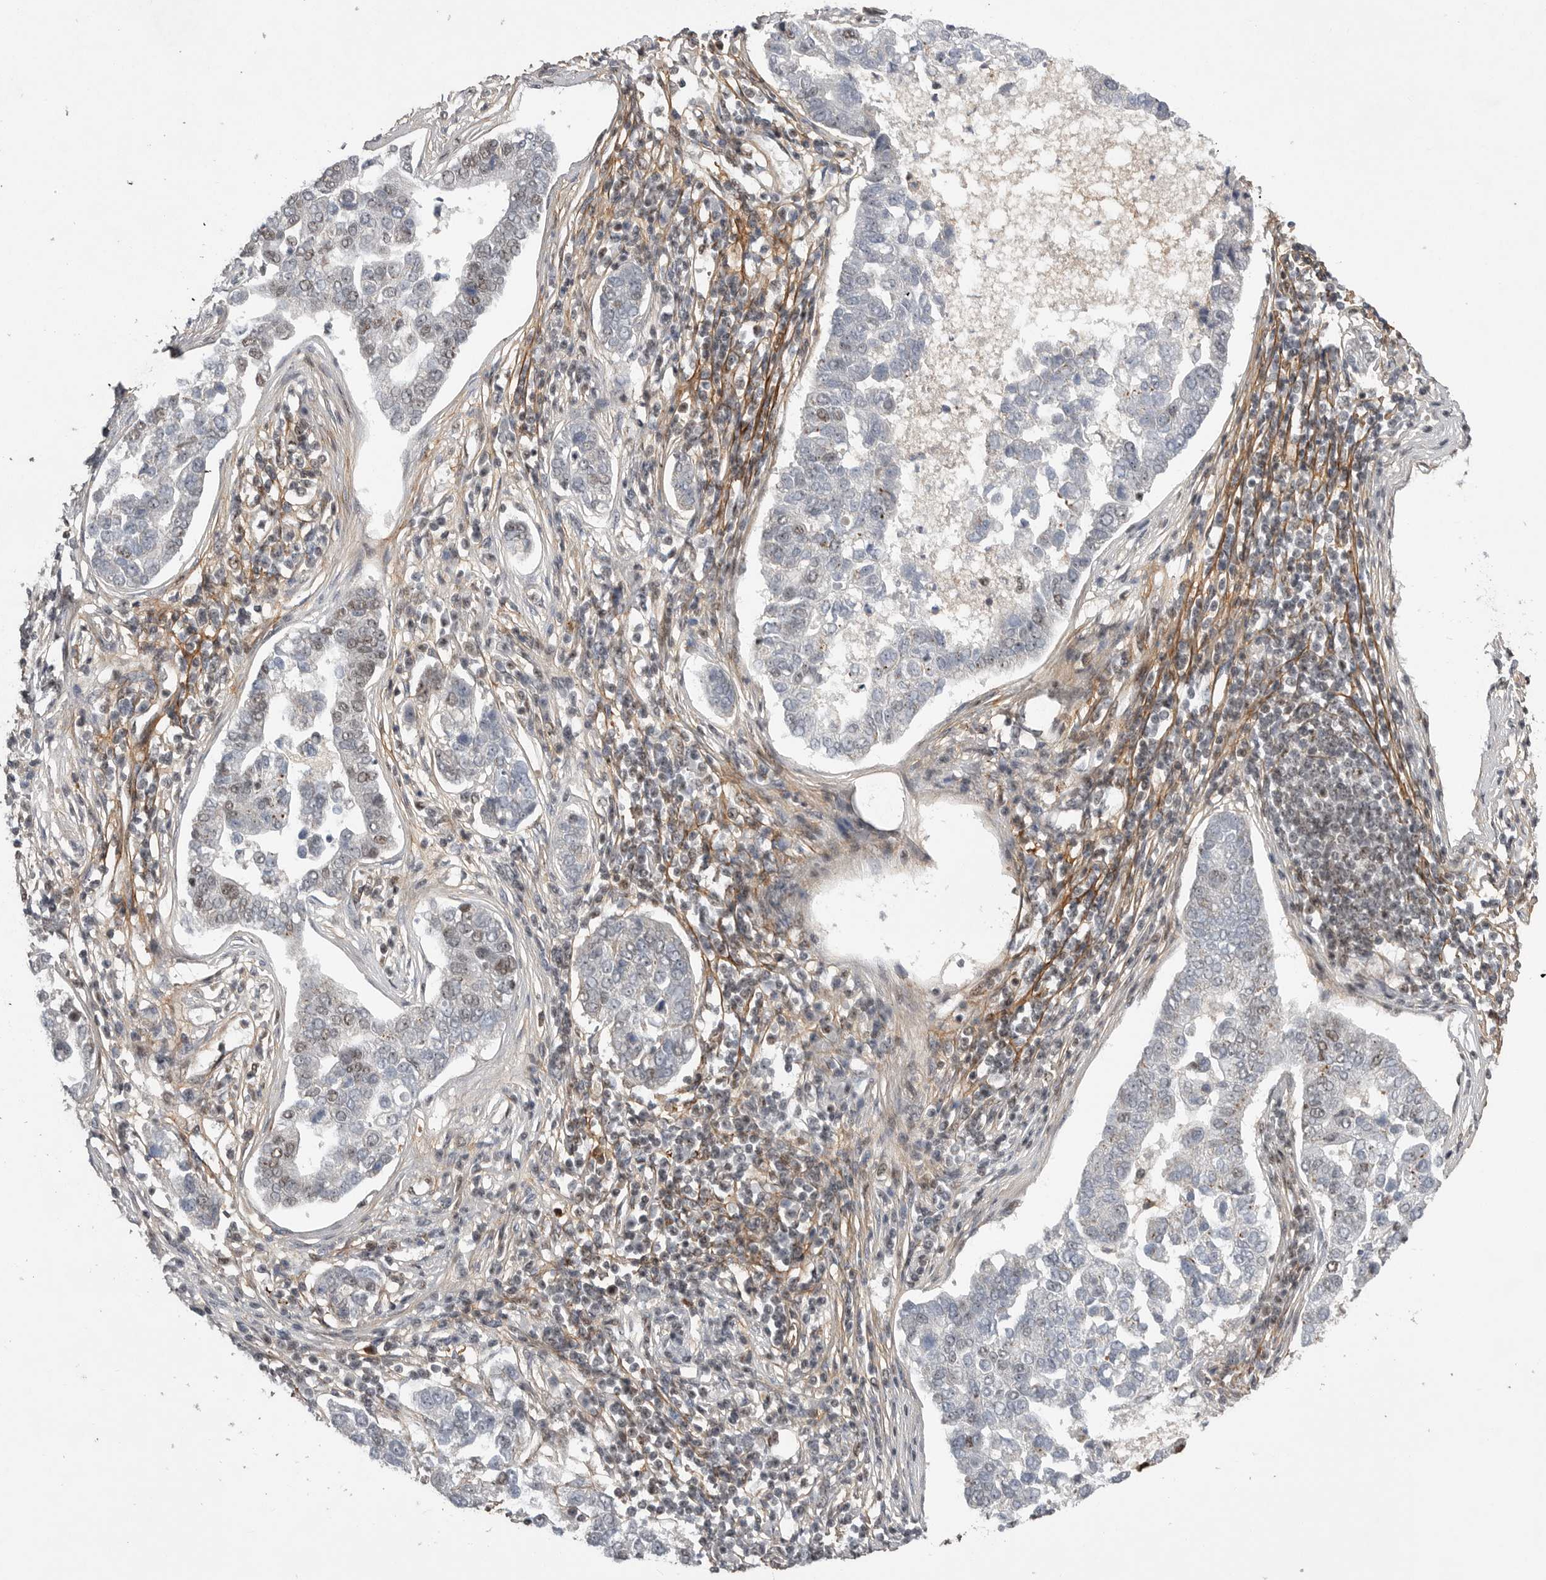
{"staining": {"intensity": "weak", "quantity": "<25%", "location": "nuclear"}, "tissue": "pancreatic cancer", "cell_type": "Tumor cells", "image_type": "cancer", "snomed": [{"axis": "morphology", "description": "Adenocarcinoma, NOS"}, {"axis": "topography", "description": "Pancreas"}], "caption": "Protein analysis of pancreatic cancer reveals no significant positivity in tumor cells.", "gene": "PPP1R8", "patient": {"sex": "female", "age": 61}}